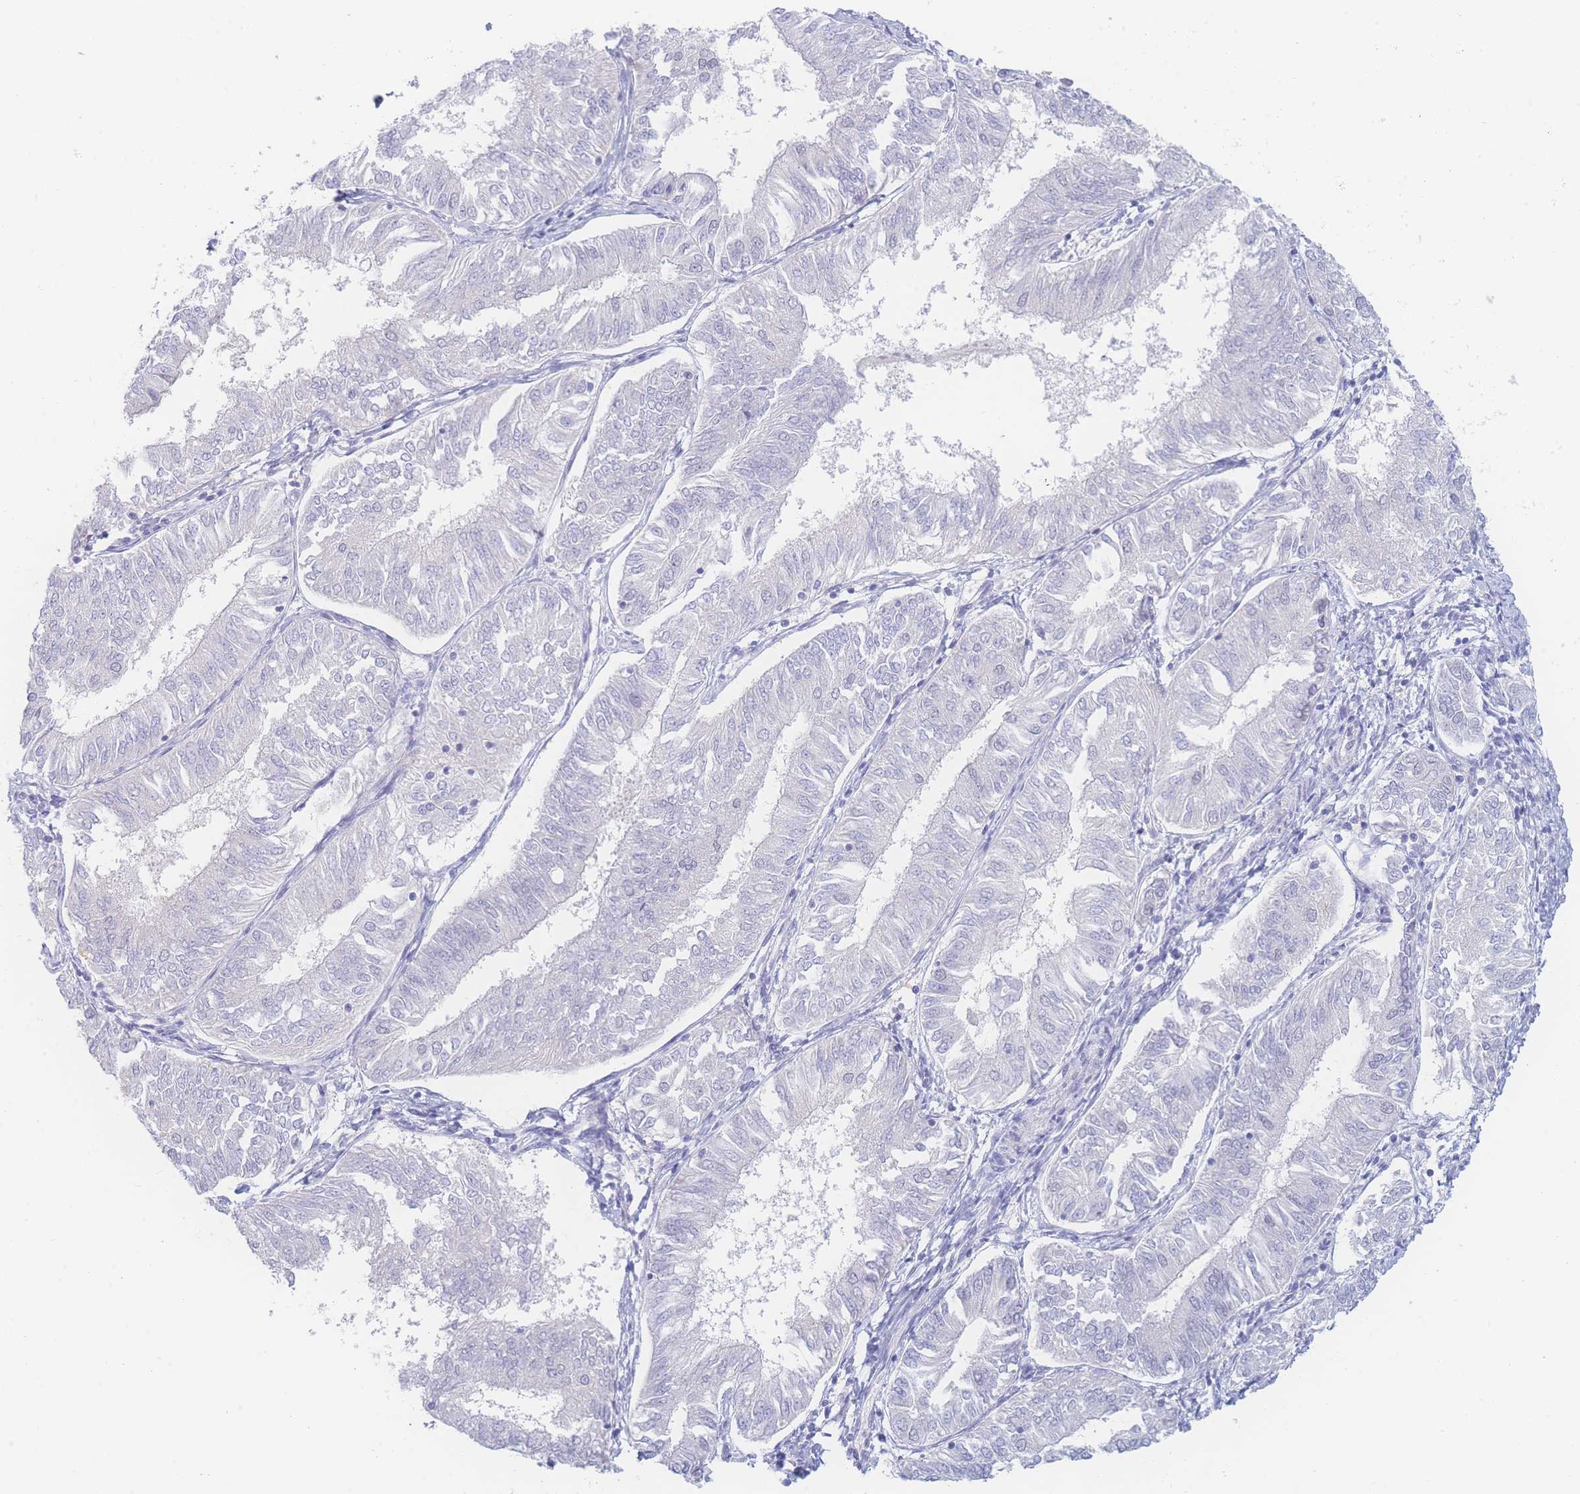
{"staining": {"intensity": "negative", "quantity": "none", "location": "none"}, "tissue": "endometrial cancer", "cell_type": "Tumor cells", "image_type": "cancer", "snomed": [{"axis": "morphology", "description": "Adenocarcinoma, NOS"}, {"axis": "topography", "description": "Endometrium"}], "caption": "Human endometrial cancer stained for a protein using IHC exhibits no positivity in tumor cells.", "gene": "PRSS22", "patient": {"sex": "female", "age": 58}}